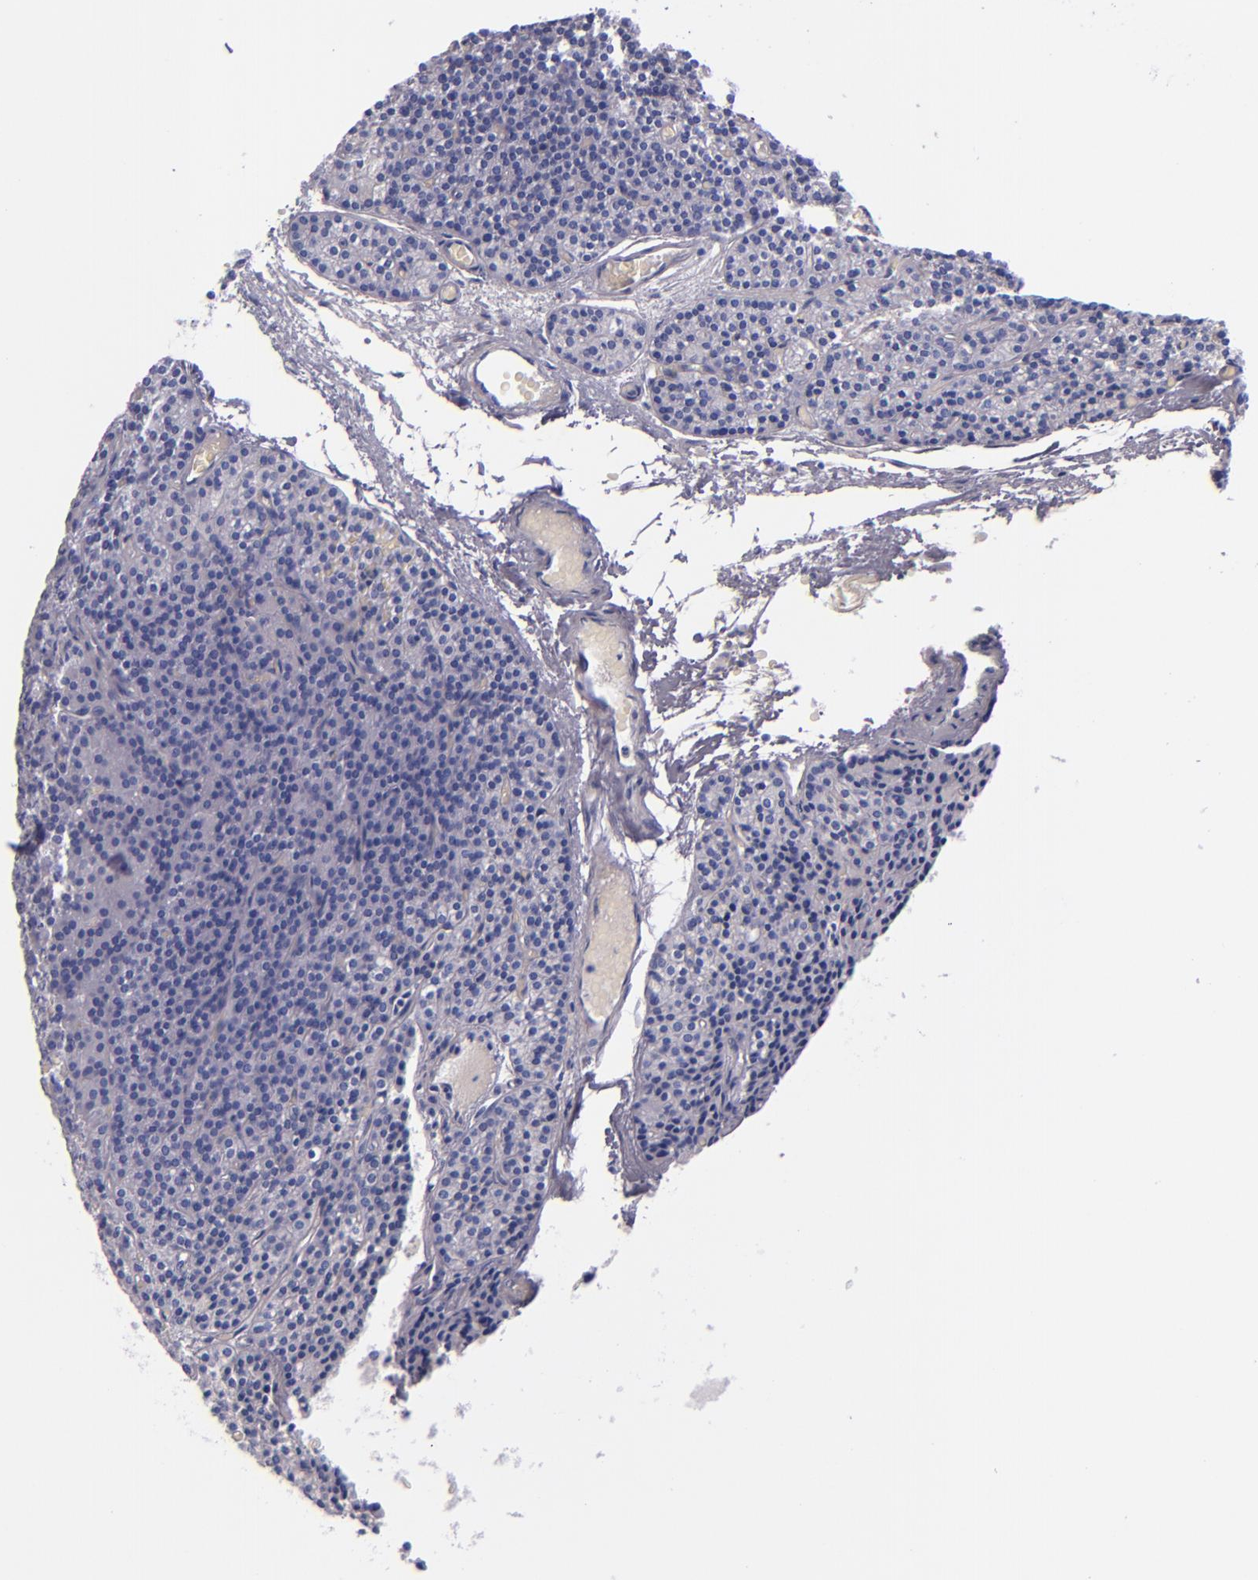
{"staining": {"intensity": "weak", "quantity": ">75%", "location": "cytoplasmic/membranous"}, "tissue": "parathyroid gland", "cell_type": "Glandular cells", "image_type": "normal", "snomed": [{"axis": "morphology", "description": "Normal tissue, NOS"}, {"axis": "topography", "description": "Parathyroid gland"}], "caption": "Glandular cells reveal weak cytoplasmic/membranous positivity in about >75% of cells in normal parathyroid gland.", "gene": "LAG3", "patient": {"sex": "male", "age": 57}}